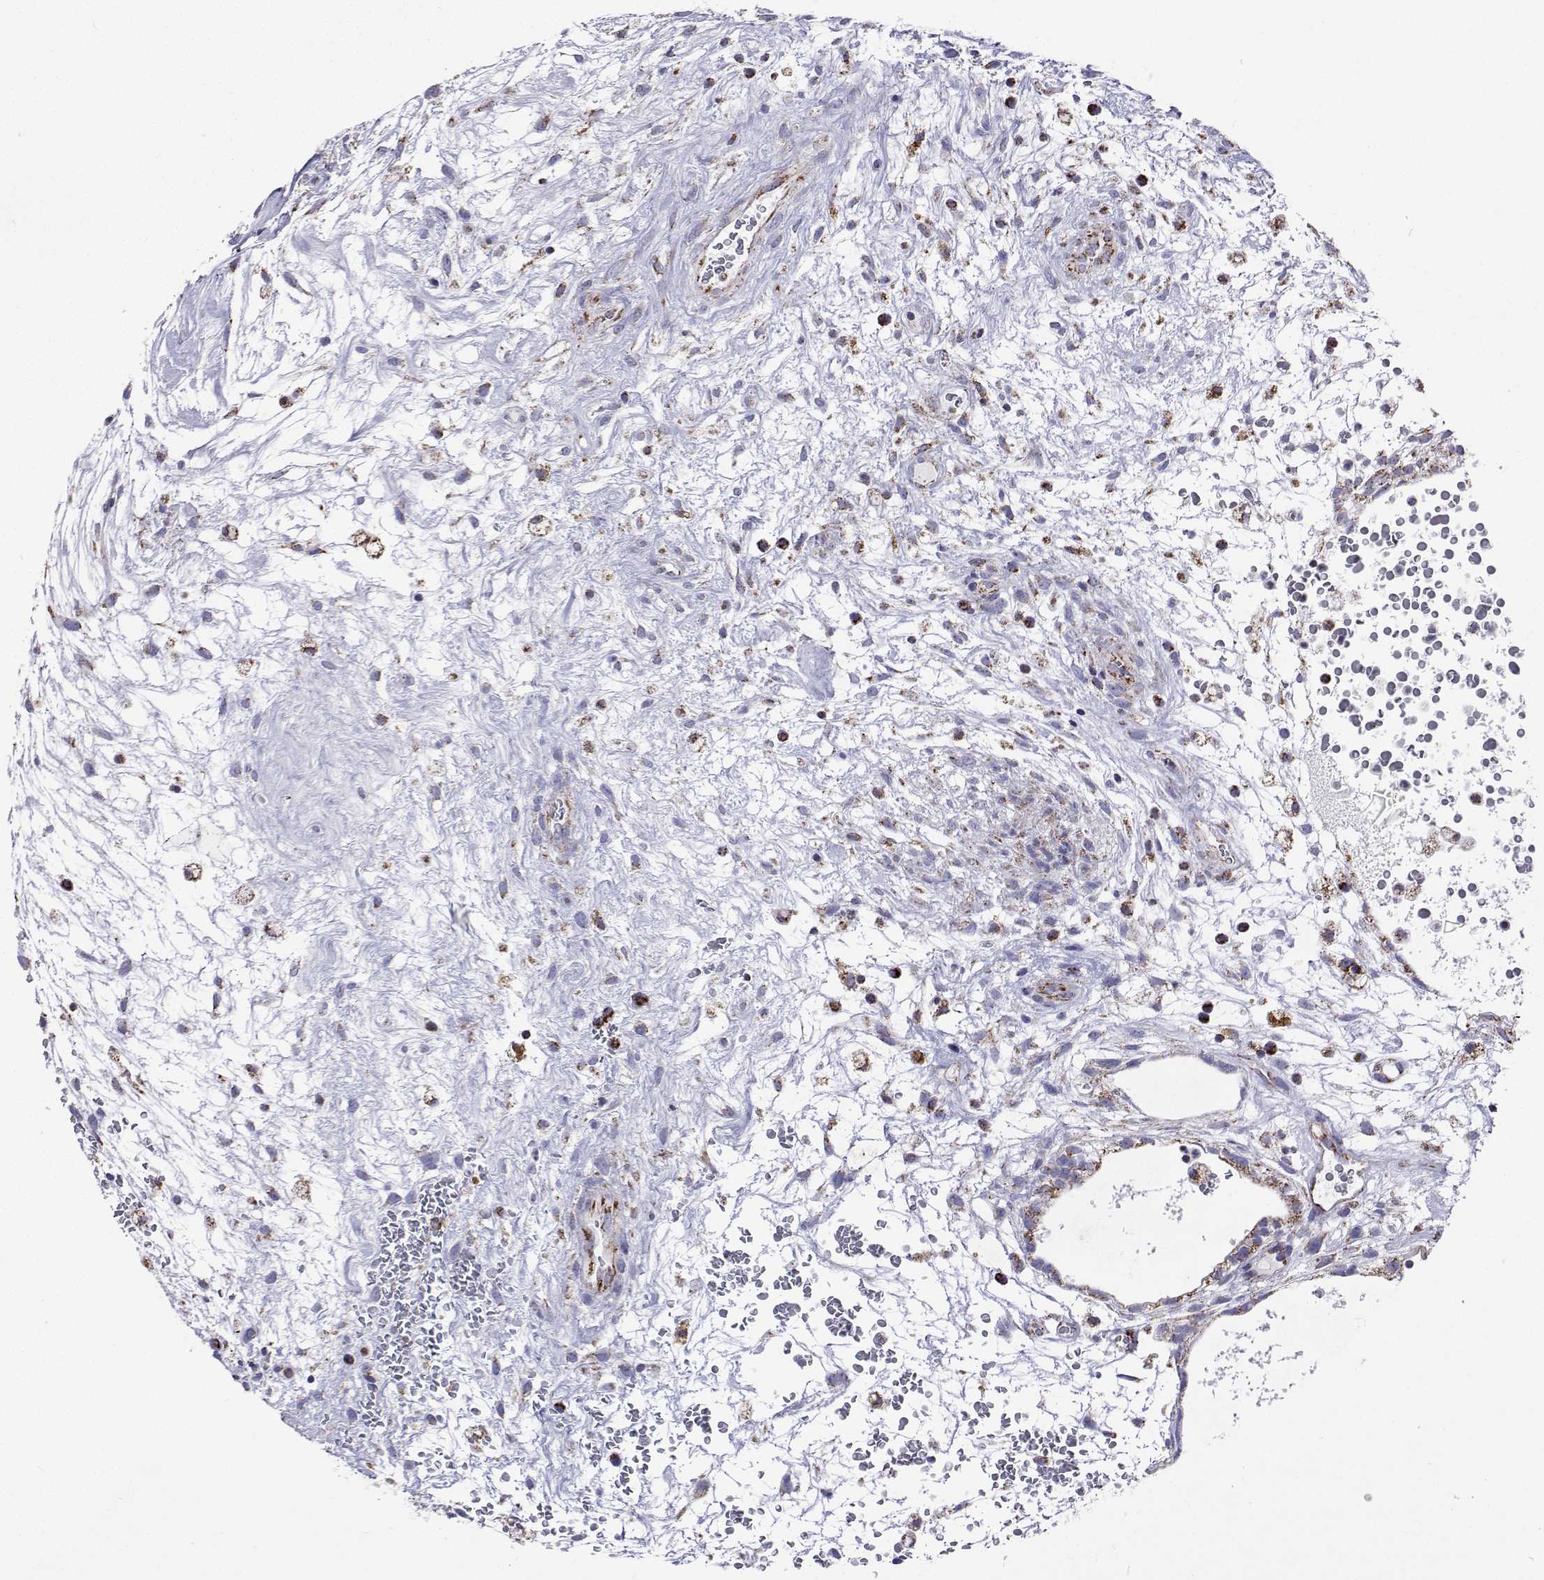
{"staining": {"intensity": "moderate", "quantity": "<25%", "location": "cytoplasmic/membranous"}, "tissue": "testis cancer", "cell_type": "Tumor cells", "image_type": "cancer", "snomed": [{"axis": "morphology", "description": "Normal tissue, NOS"}, {"axis": "morphology", "description": "Carcinoma, Embryonal, NOS"}, {"axis": "topography", "description": "Testis"}], "caption": "This is a micrograph of immunohistochemistry staining of testis embryonal carcinoma, which shows moderate staining in the cytoplasmic/membranous of tumor cells.", "gene": "MCCC2", "patient": {"sex": "male", "age": 32}}